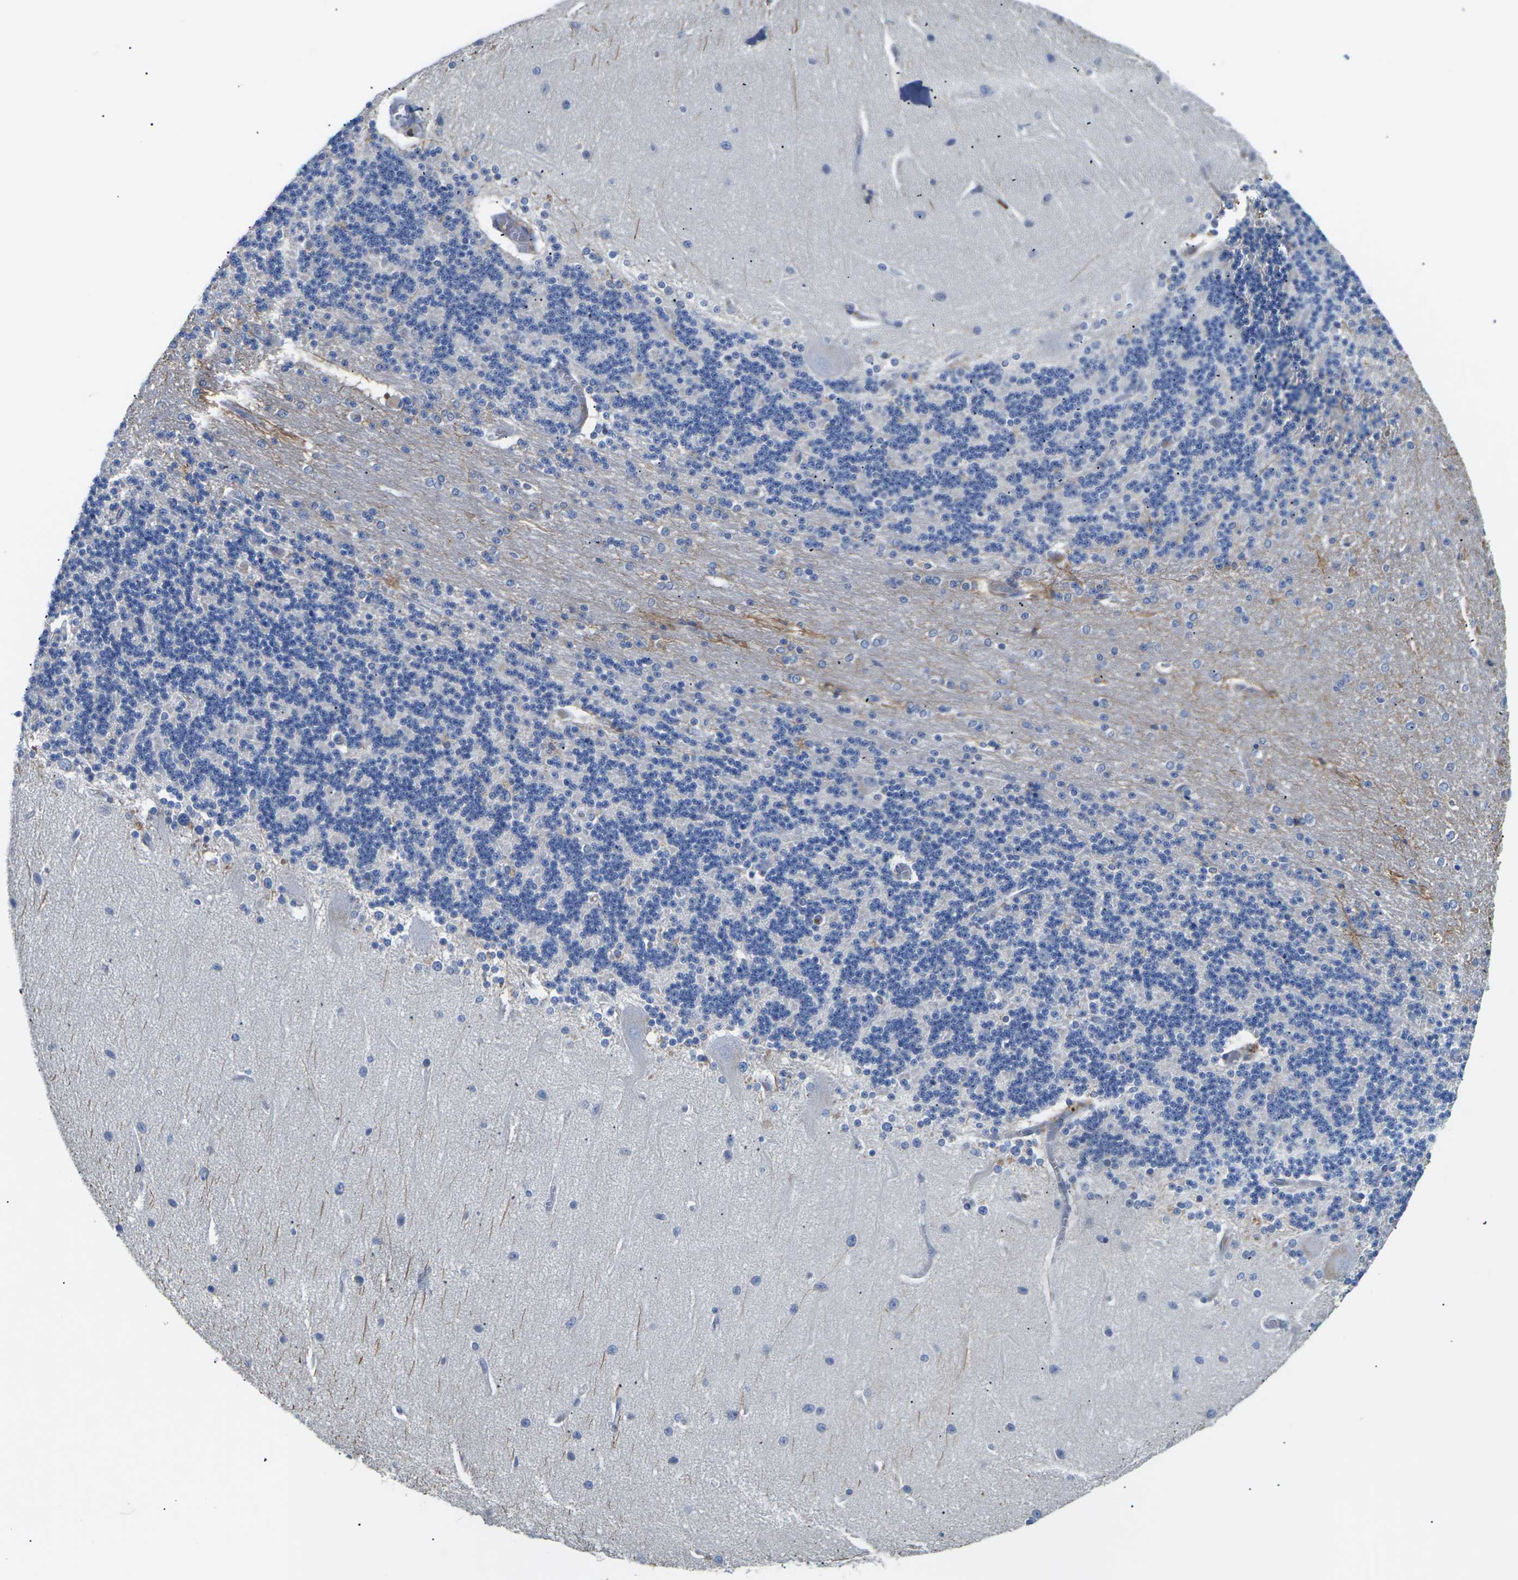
{"staining": {"intensity": "negative", "quantity": "none", "location": "none"}, "tissue": "cerebellum", "cell_type": "Cells in granular layer", "image_type": "normal", "snomed": [{"axis": "morphology", "description": "Normal tissue, NOS"}, {"axis": "topography", "description": "Cerebellum"}], "caption": "Human cerebellum stained for a protein using immunohistochemistry reveals no staining in cells in granular layer.", "gene": "TMCO4", "patient": {"sex": "female", "age": 54}}